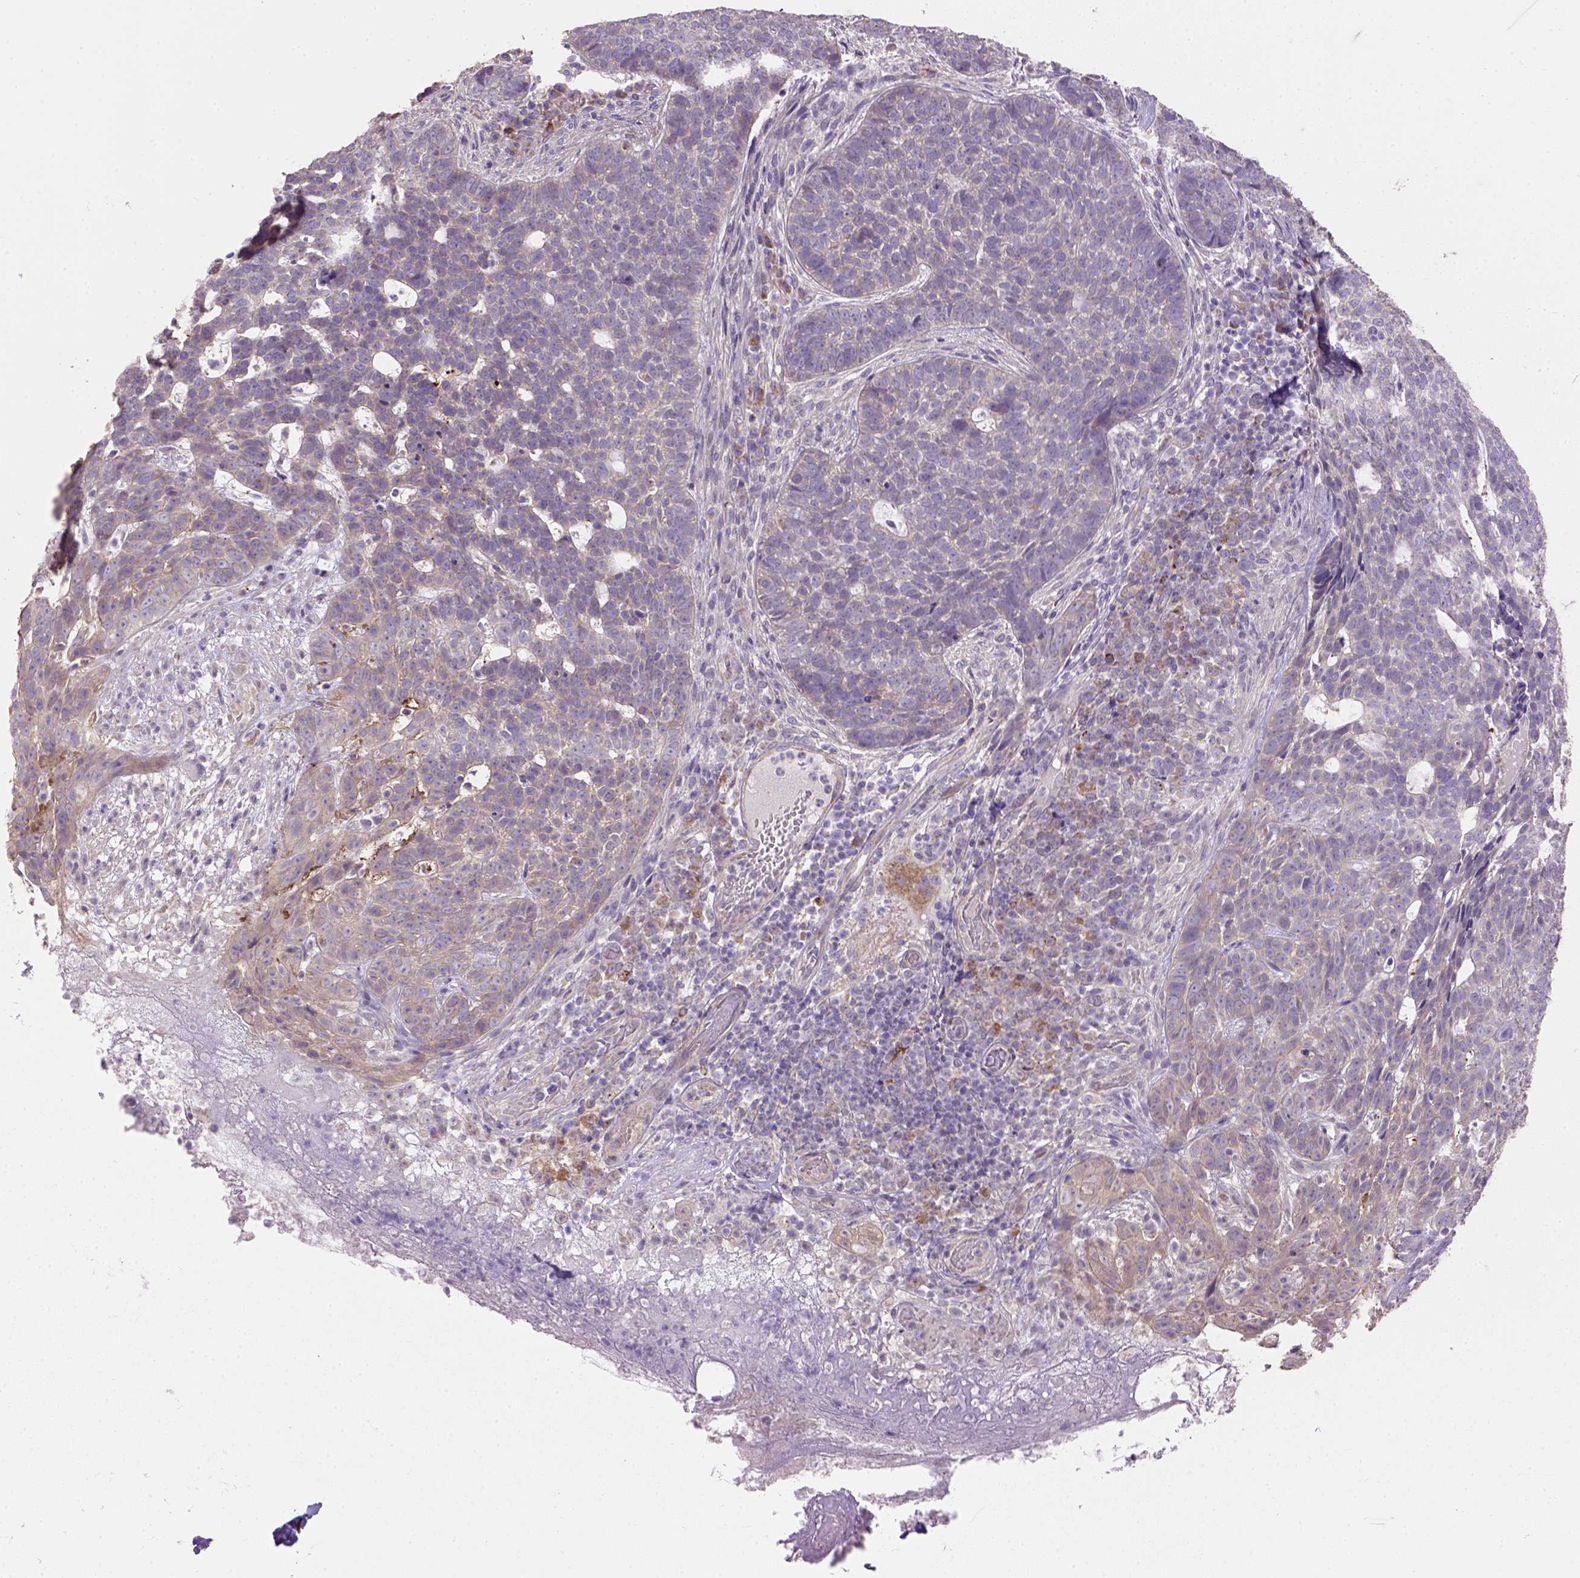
{"staining": {"intensity": "weak", "quantity": "25%-75%", "location": "cytoplasmic/membranous"}, "tissue": "skin cancer", "cell_type": "Tumor cells", "image_type": "cancer", "snomed": [{"axis": "morphology", "description": "Basal cell carcinoma"}, {"axis": "topography", "description": "Skin"}], "caption": "Human skin cancer (basal cell carcinoma) stained with a brown dye reveals weak cytoplasmic/membranous positive positivity in about 25%-75% of tumor cells.", "gene": "HTRA1", "patient": {"sex": "female", "age": 69}}